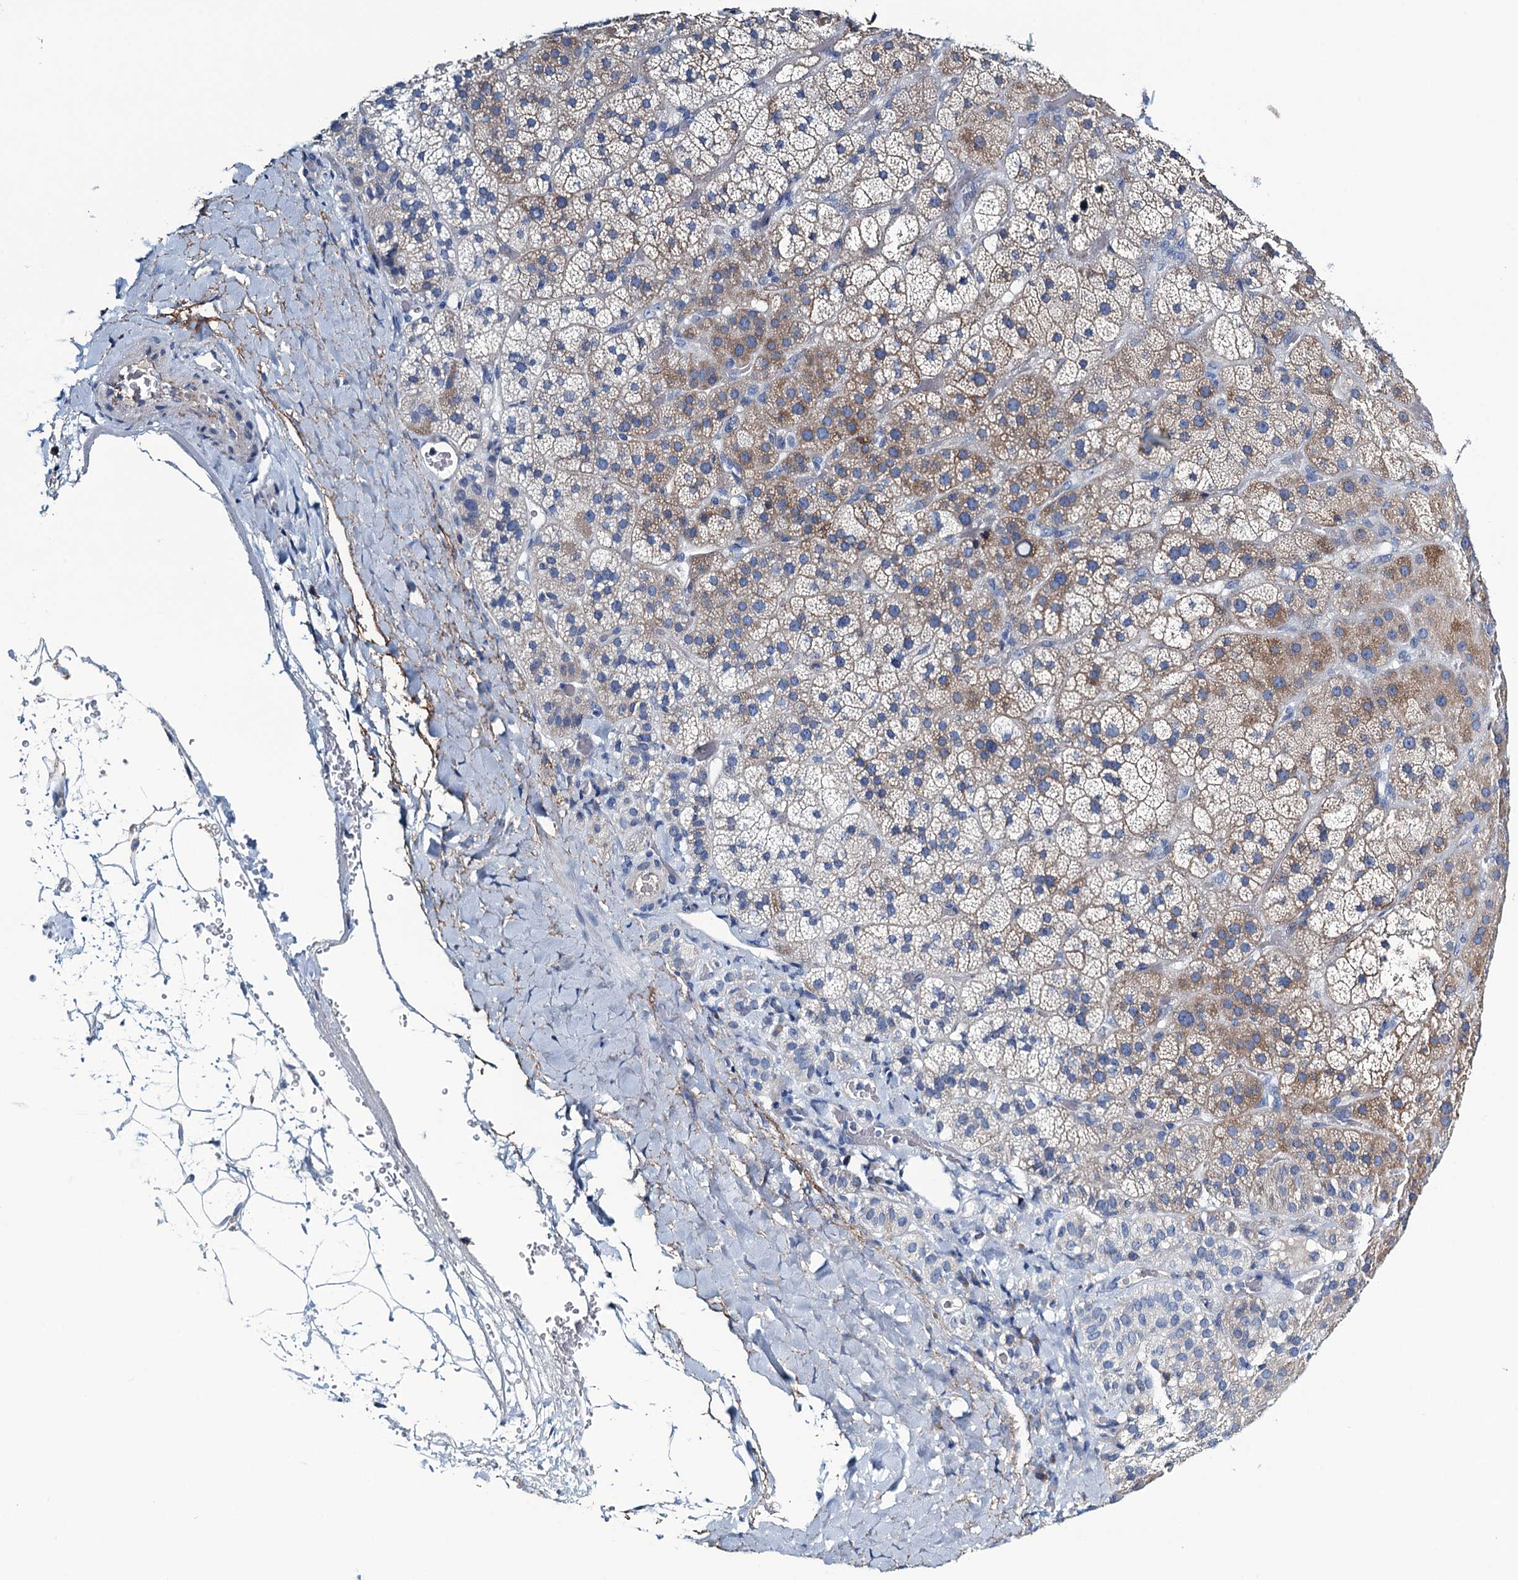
{"staining": {"intensity": "moderate", "quantity": "25%-75%", "location": "cytoplasmic/membranous"}, "tissue": "adrenal gland", "cell_type": "Glandular cells", "image_type": "normal", "snomed": [{"axis": "morphology", "description": "Normal tissue, NOS"}, {"axis": "topography", "description": "Adrenal gland"}], "caption": "The histopathology image shows a brown stain indicating the presence of a protein in the cytoplasmic/membranous of glandular cells in adrenal gland.", "gene": "C10orf88", "patient": {"sex": "male", "age": 57}}